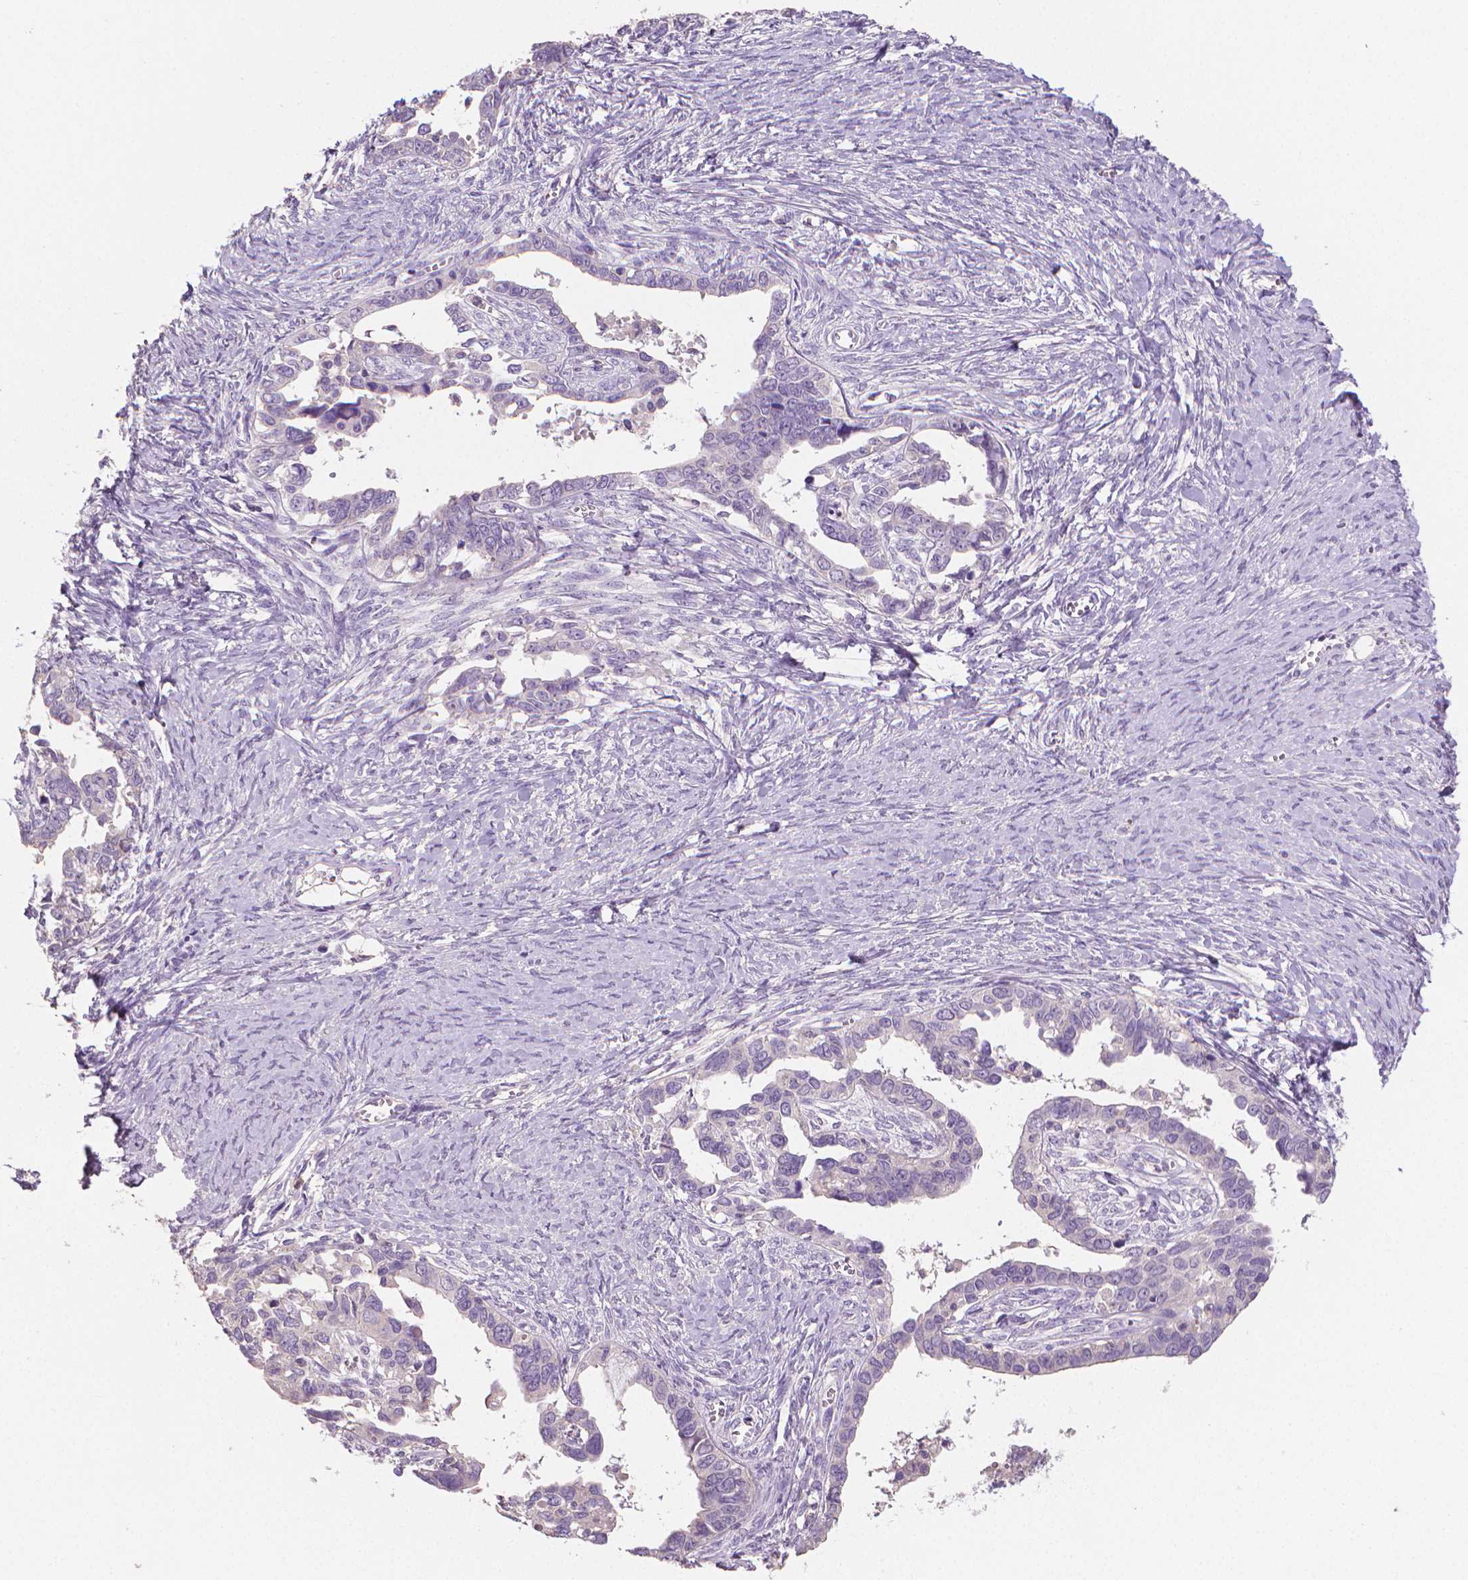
{"staining": {"intensity": "negative", "quantity": "none", "location": "none"}, "tissue": "ovarian cancer", "cell_type": "Tumor cells", "image_type": "cancer", "snomed": [{"axis": "morphology", "description": "Cystadenocarcinoma, serous, NOS"}, {"axis": "topography", "description": "Ovary"}], "caption": "Photomicrograph shows no significant protein expression in tumor cells of serous cystadenocarcinoma (ovarian).", "gene": "CATIP", "patient": {"sex": "female", "age": 69}}